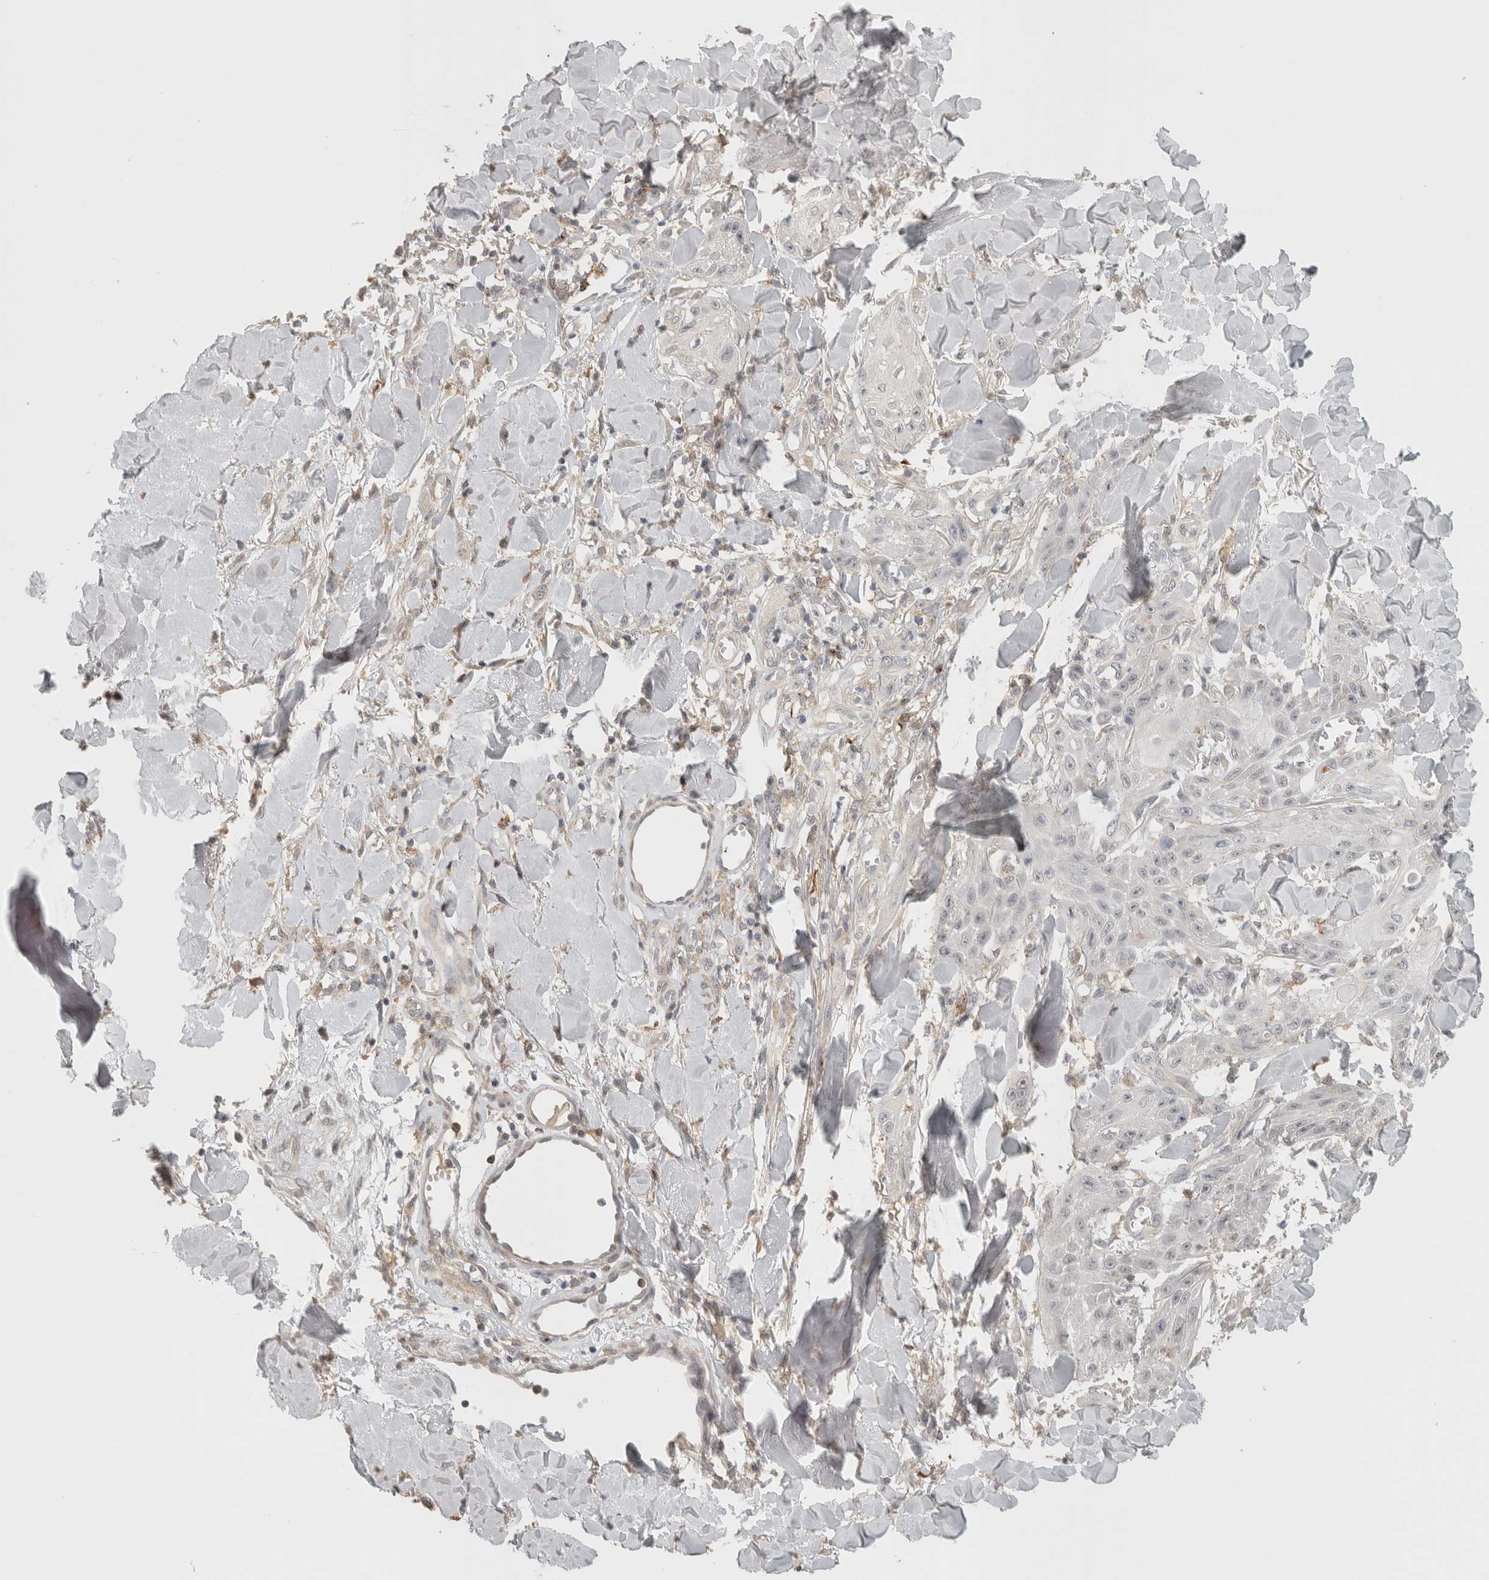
{"staining": {"intensity": "negative", "quantity": "none", "location": "none"}, "tissue": "skin cancer", "cell_type": "Tumor cells", "image_type": "cancer", "snomed": [{"axis": "morphology", "description": "Squamous cell carcinoma, NOS"}, {"axis": "topography", "description": "Skin"}], "caption": "Immunohistochemical staining of skin cancer (squamous cell carcinoma) reveals no significant staining in tumor cells.", "gene": "HAVCR2", "patient": {"sex": "male", "age": 74}}